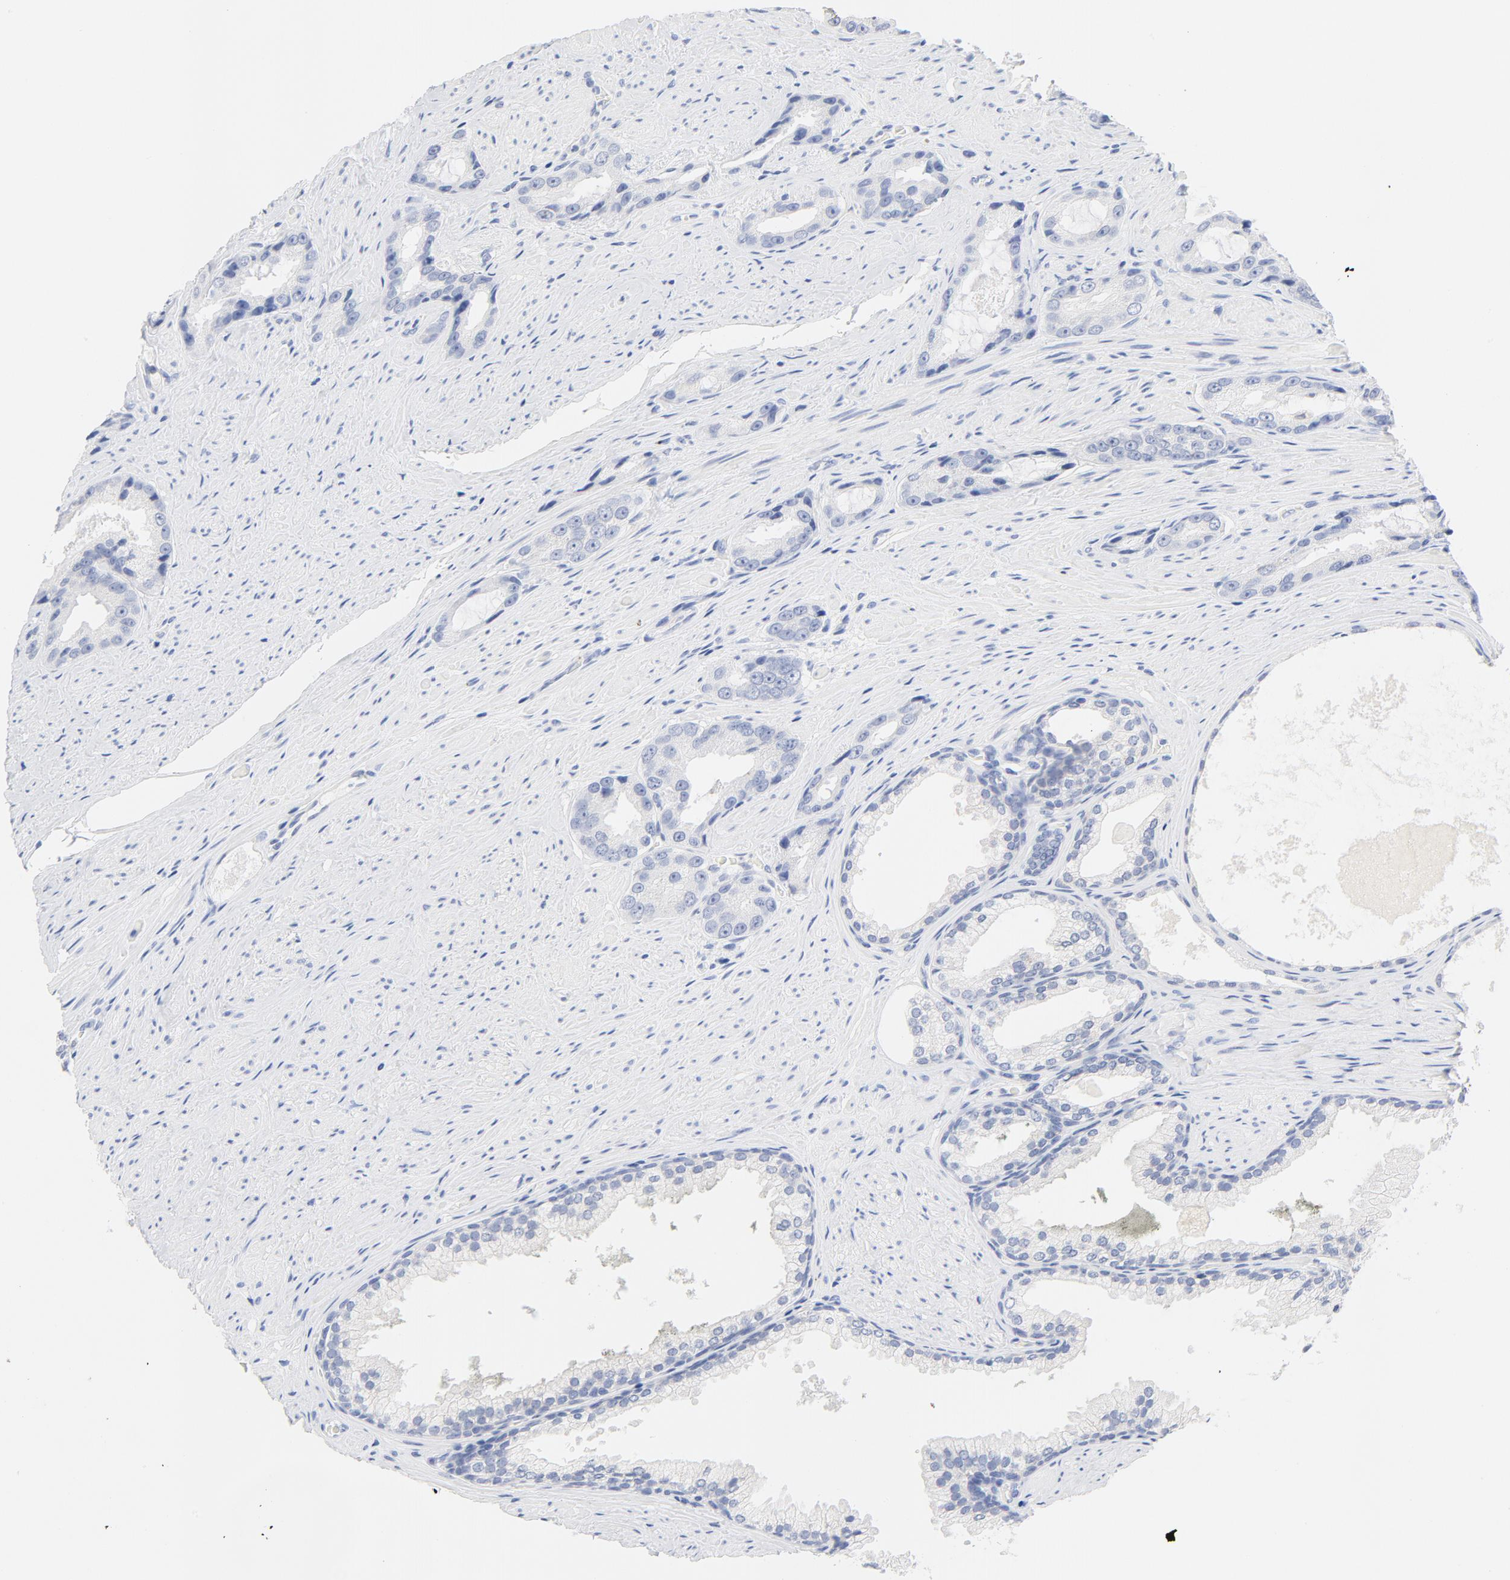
{"staining": {"intensity": "weak", "quantity": "25%-75%", "location": "cytoplasmic/membranous"}, "tissue": "prostate cancer", "cell_type": "Tumor cells", "image_type": "cancer", "snomed": [{"axis": "morphology", "description": "Adenocarcinoma, Medium grade"}, {"axis": "topography", "description": "Prostate"}], "caption": "IHC micrograph of human prostate cancer (adenocarcinoma (medium-grade)) stained for a protein (brown), which reveals low levels of weak cytoplasmic/membranous positivity in approximately 25%-75% of tumor cells.", "gene": "FGFR3", "patient": {"sex": "male", "age": 60}}